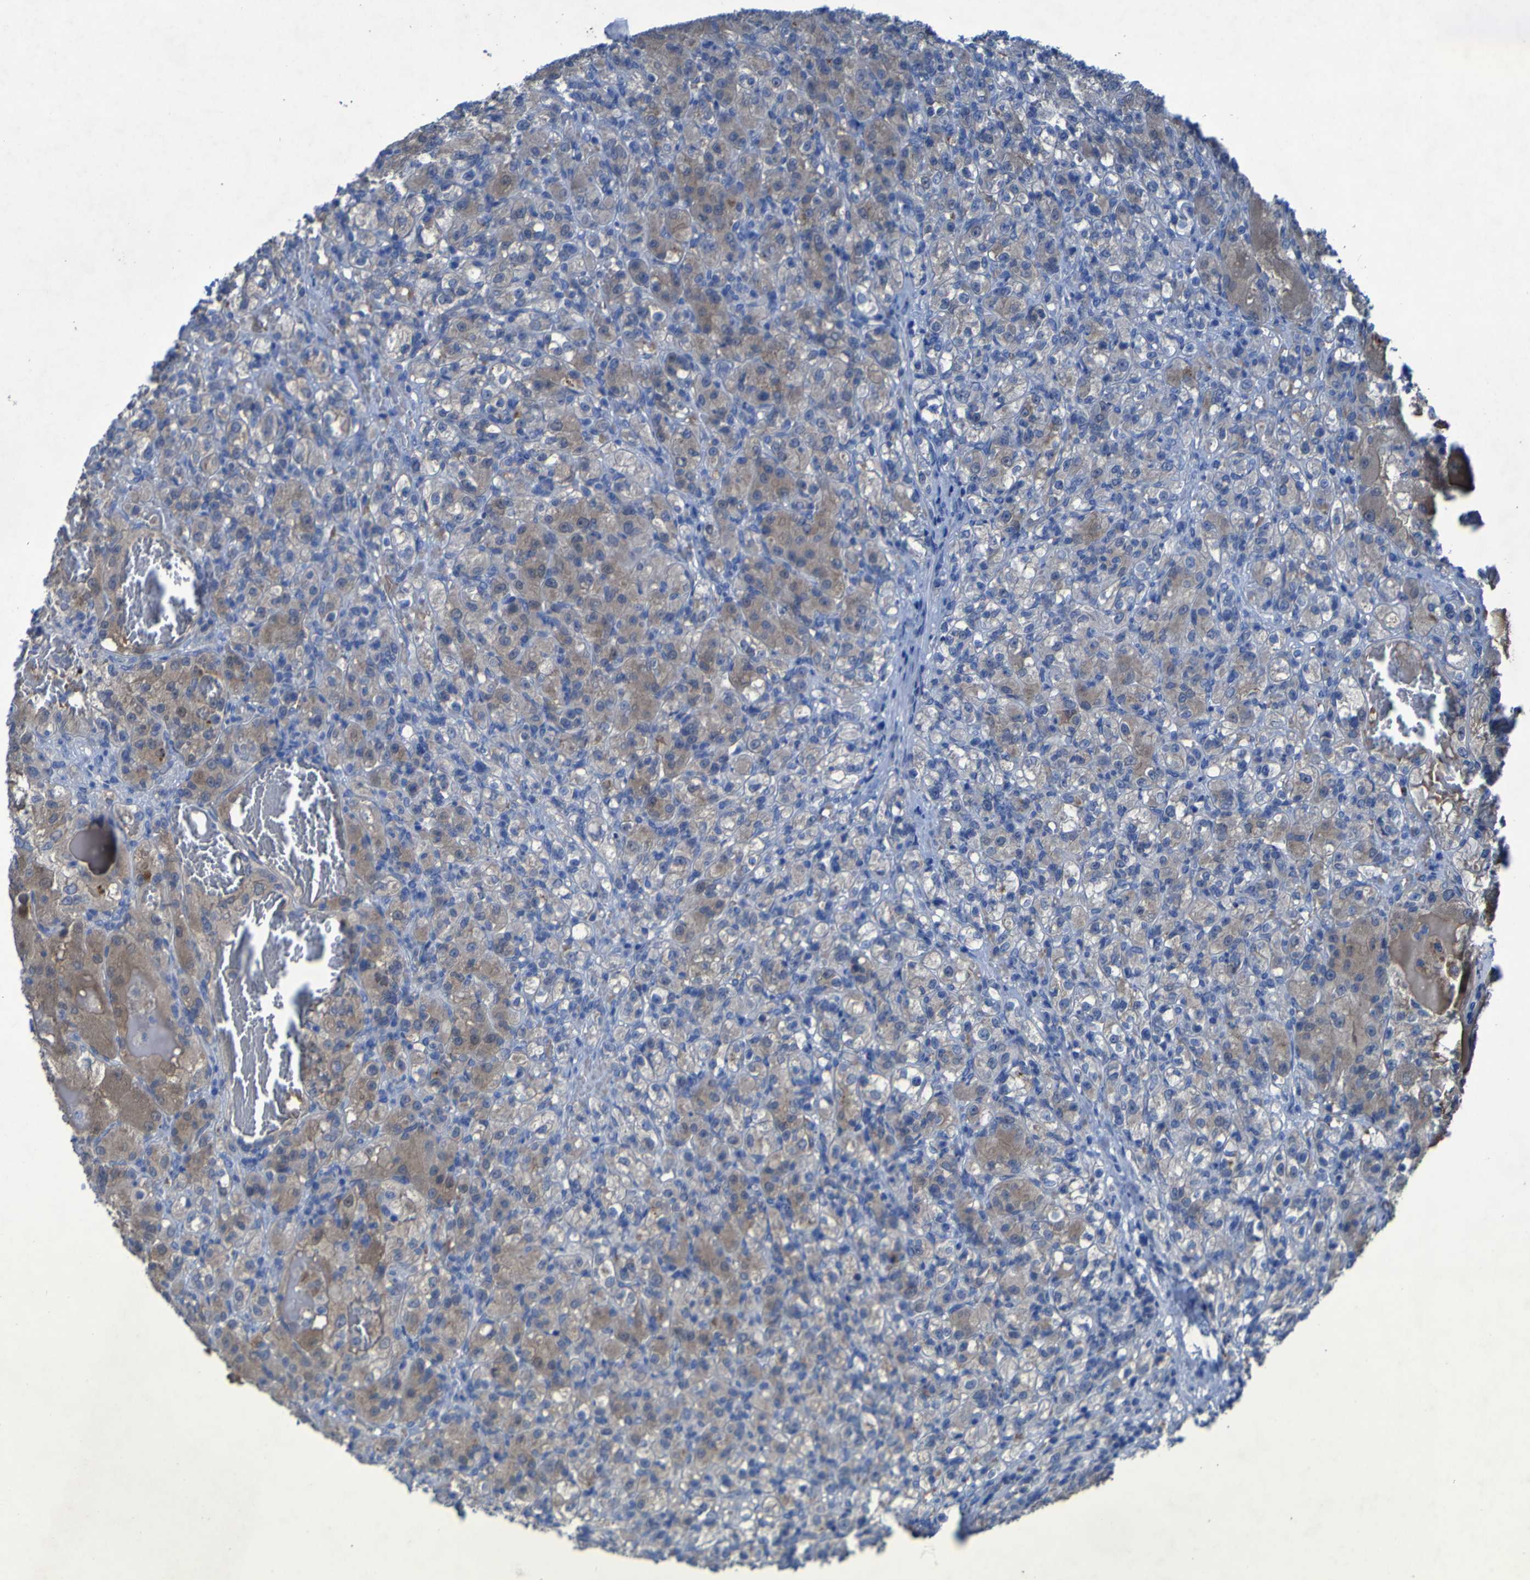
{"staining": {"intensity": "moderate", "quantity": "25%-75%", "location": "cytoplasmic/membranous"}, "tissue": "renal cancer", "cell_type": "Tumor cells", "image_type": "cancer", "snomed": [{"axis": "morphology", "description": "Adenocarcinoma, NOS"}, {"axis": "topography", "description": "Kidney"}], "caption": "Moderate cytoplasmic/membranous staining for a protein is identified in approximately 25%-75% of tumor cells of renal adenocarcinoma using immunohistochemistry.", "gene": "SGK2", "patient": {"sex": "male", "age": 61}}